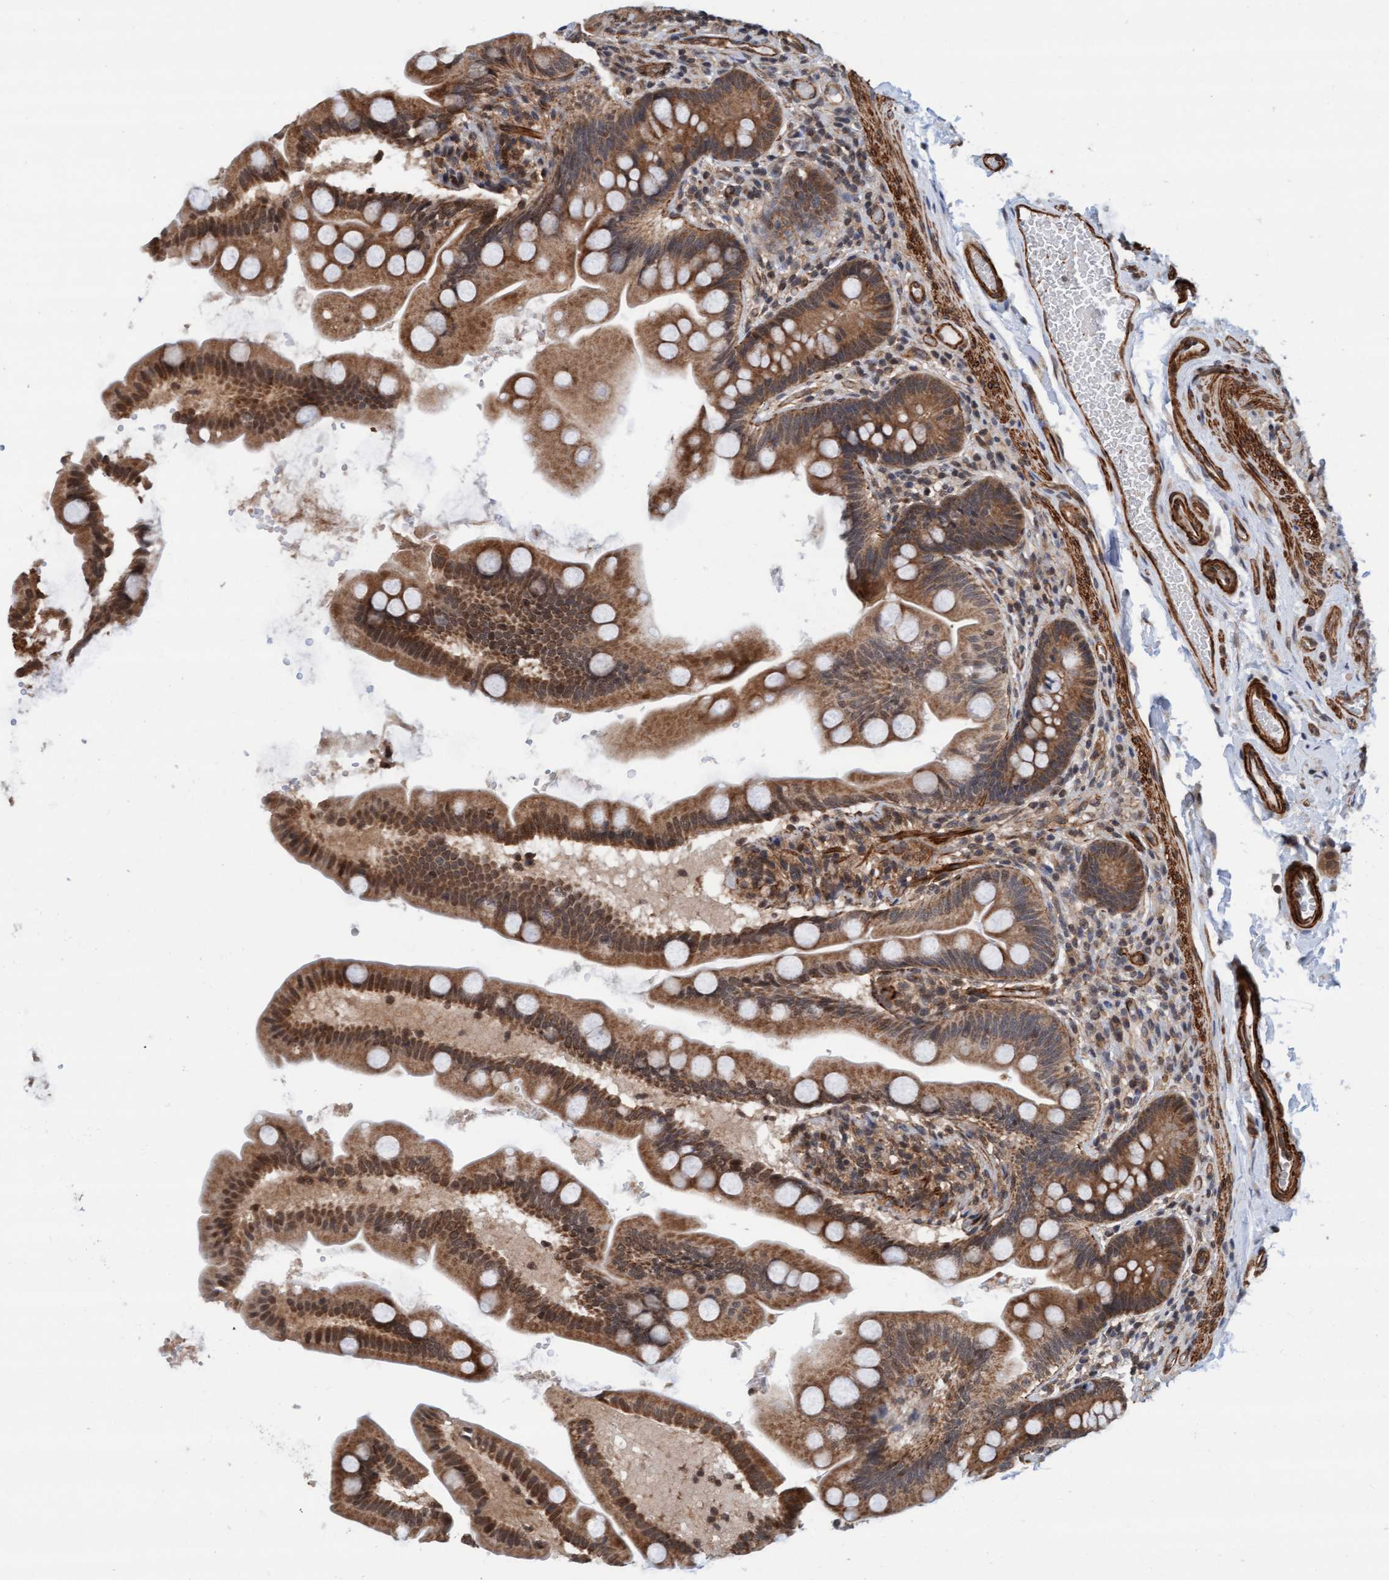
{"staining": {"intensity": "moderate", "quantity": ">75%", "location": "cytoplasmic/membranous,nuclear"}, "tissue": "small intestine", "cell_type": "Glandular cells", "image_type": "normal", "snomed": [{"axis": "morphology", "description": "Normal tissue, NOS"}, {"axis": "topography", "description": "Small intestine"}], "caption": "Protein expression analysis of normal small intestine shows moderate cytoplasmic/membranous,nuclear positivity in approximately >75% of glandular cells. (DAB IHC with brightfield microscopy, high magnification).", "gene": "STXBP4", "patient": {"sex": "female", "age": 56}}